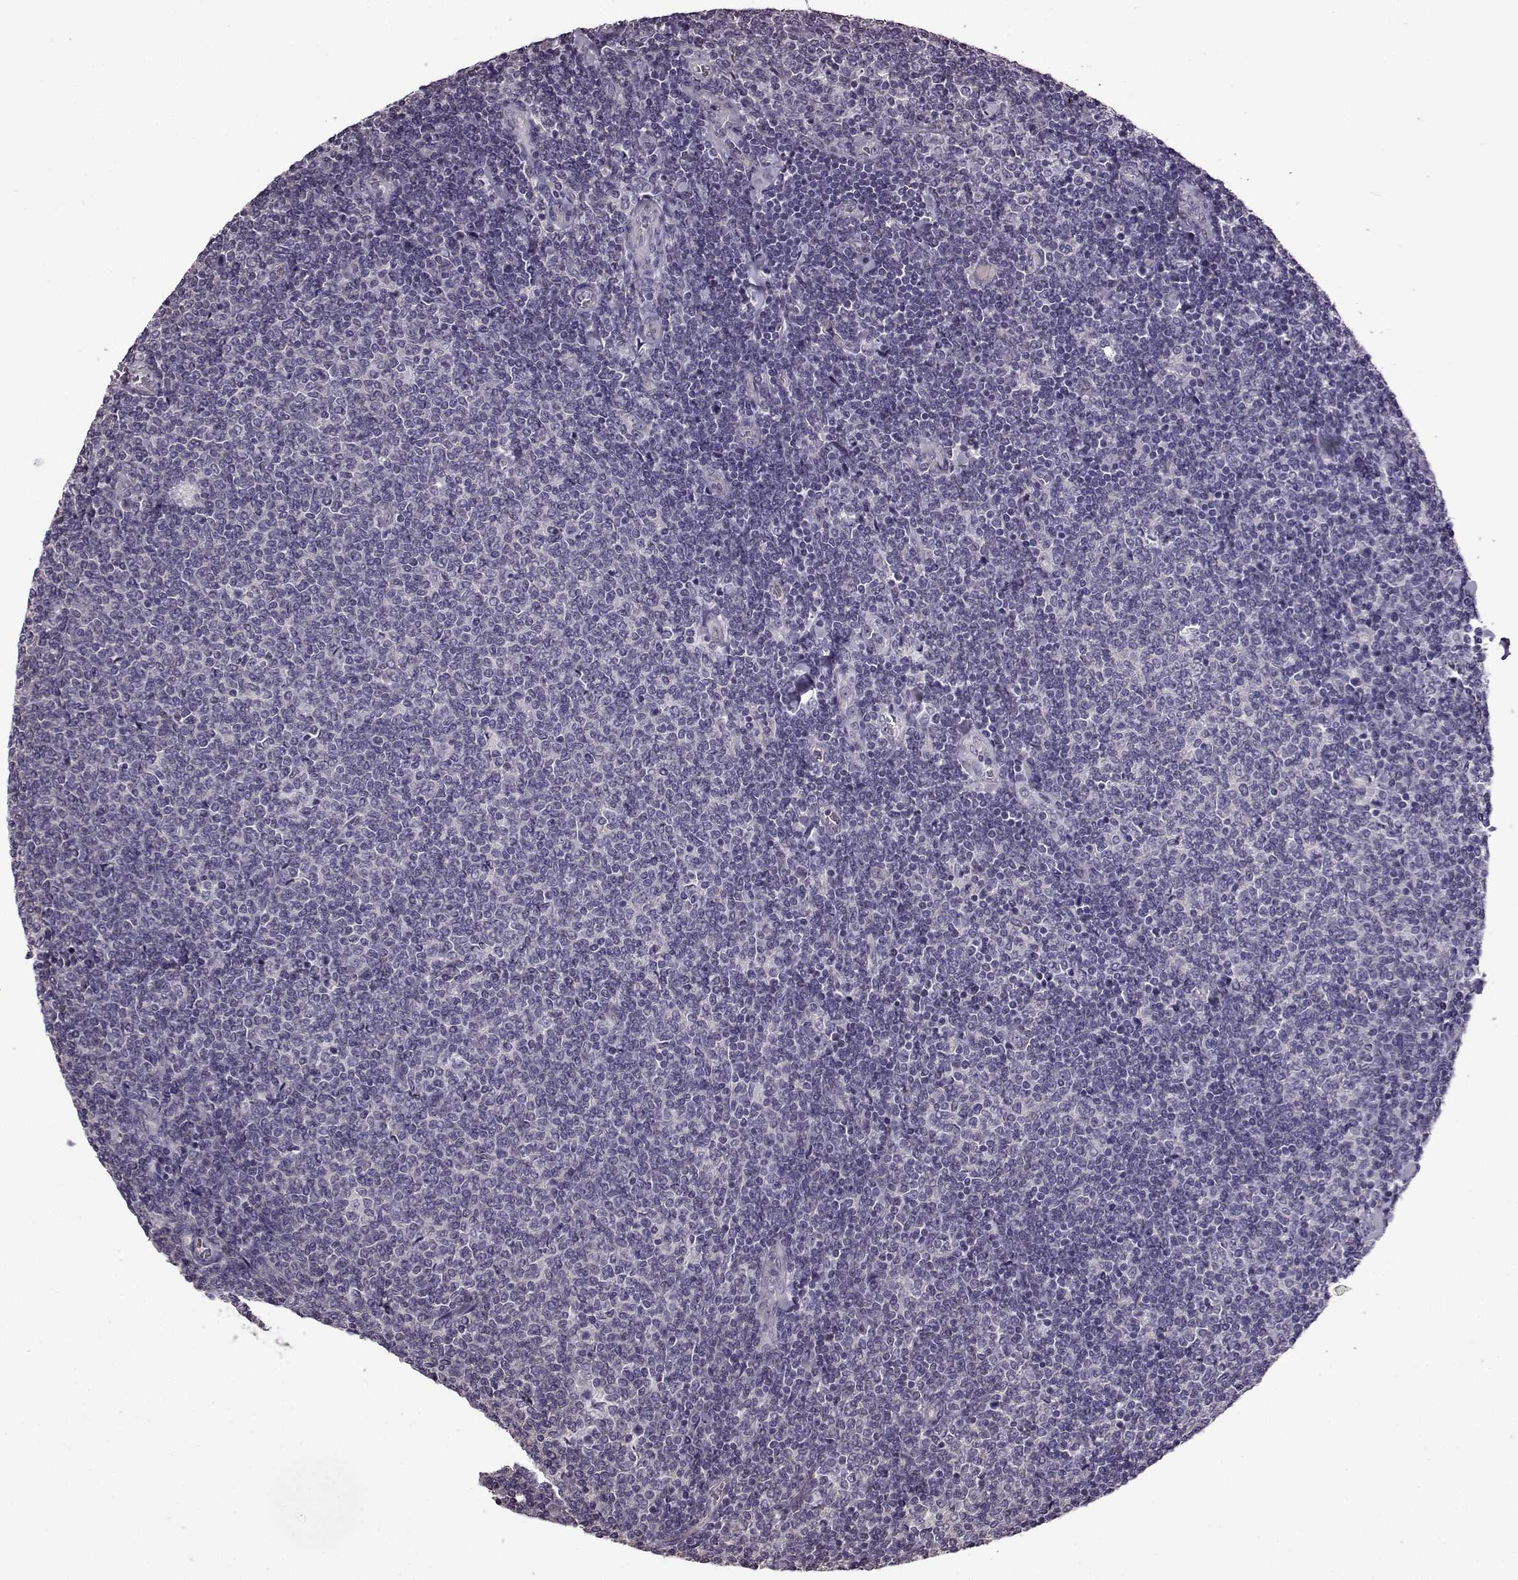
{"staining": {"intensity": "negative", "quantity": "none", "location": "none"}, "tissue": "lymphoma", "cell_type": "Tumor cells", "image_type": "cancer", "snomed": [{"axis": "morphology", "description": "Malignant lymphoma, non-Hodgkin's type, Low grade"}, {"axis": "topography", "description": "Lymph node"}], "caption": "This is an immunohistochemistry photomicrograph of human lymphoma. There is no positivity in tumor cells.", "gene": "EDDM3B", "patient": {"sex": "male", "age": 52}}